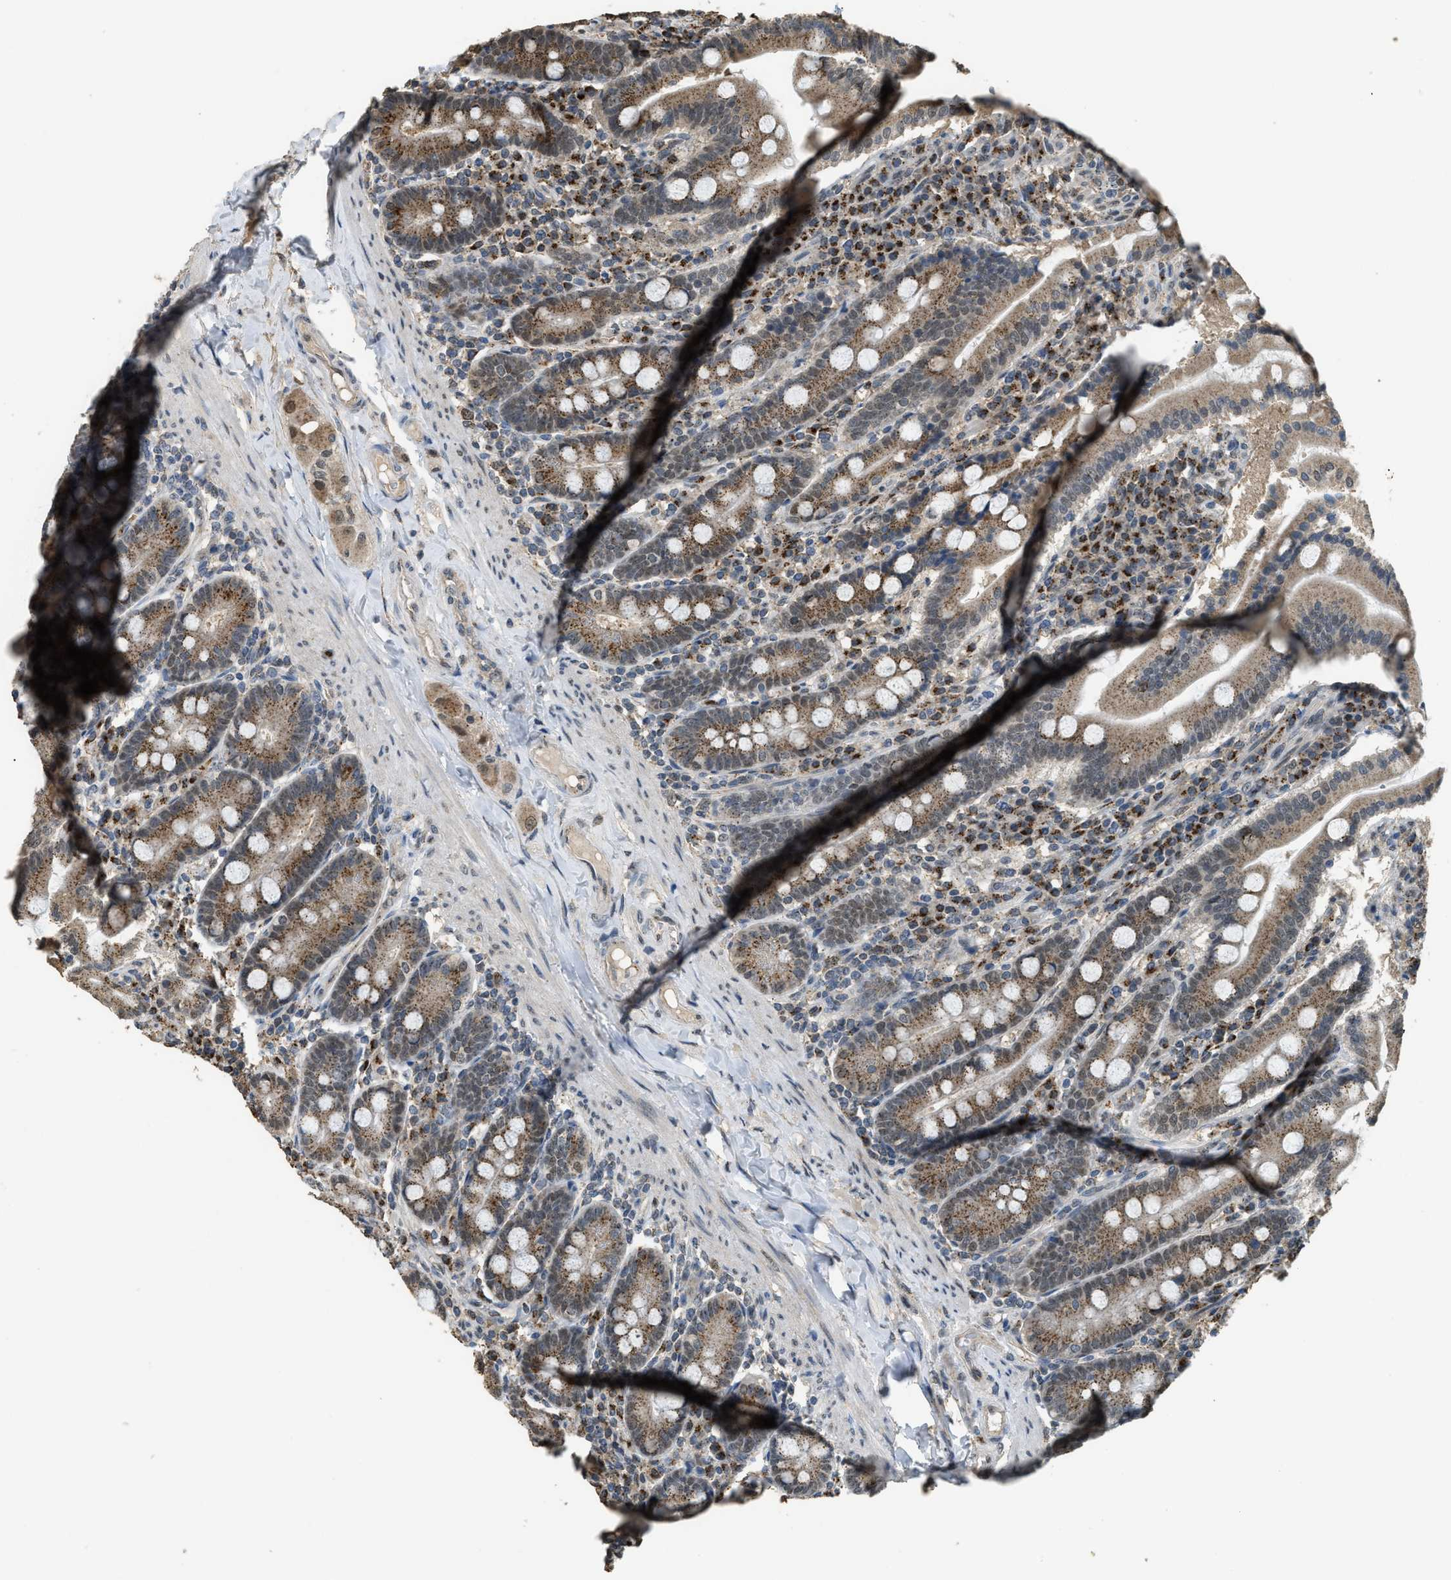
{"staining": {"intensity": "moderate", "quantity": ">75%", "location": "cytoplasmic/membranous"}, "tissue": "duodenum", "cell_type": "Glandular cells", "image_type": "normal", "snomed": [{"axis": "morphology", "description": "Normal tissue, NOS"}, {"axis": "topography", "description": "Duodenum"}], "caption": "This histopathology image reveals unremarkable duodenum stained with immunohistochemistry to label a protein in brown. The cytoplasmic/membranous of glandular cells show moderate positivity for the protein. Nuclei are counter-stained blue.", "gene": "IPO7", "patient": {"sex": "male", "age": 50}}